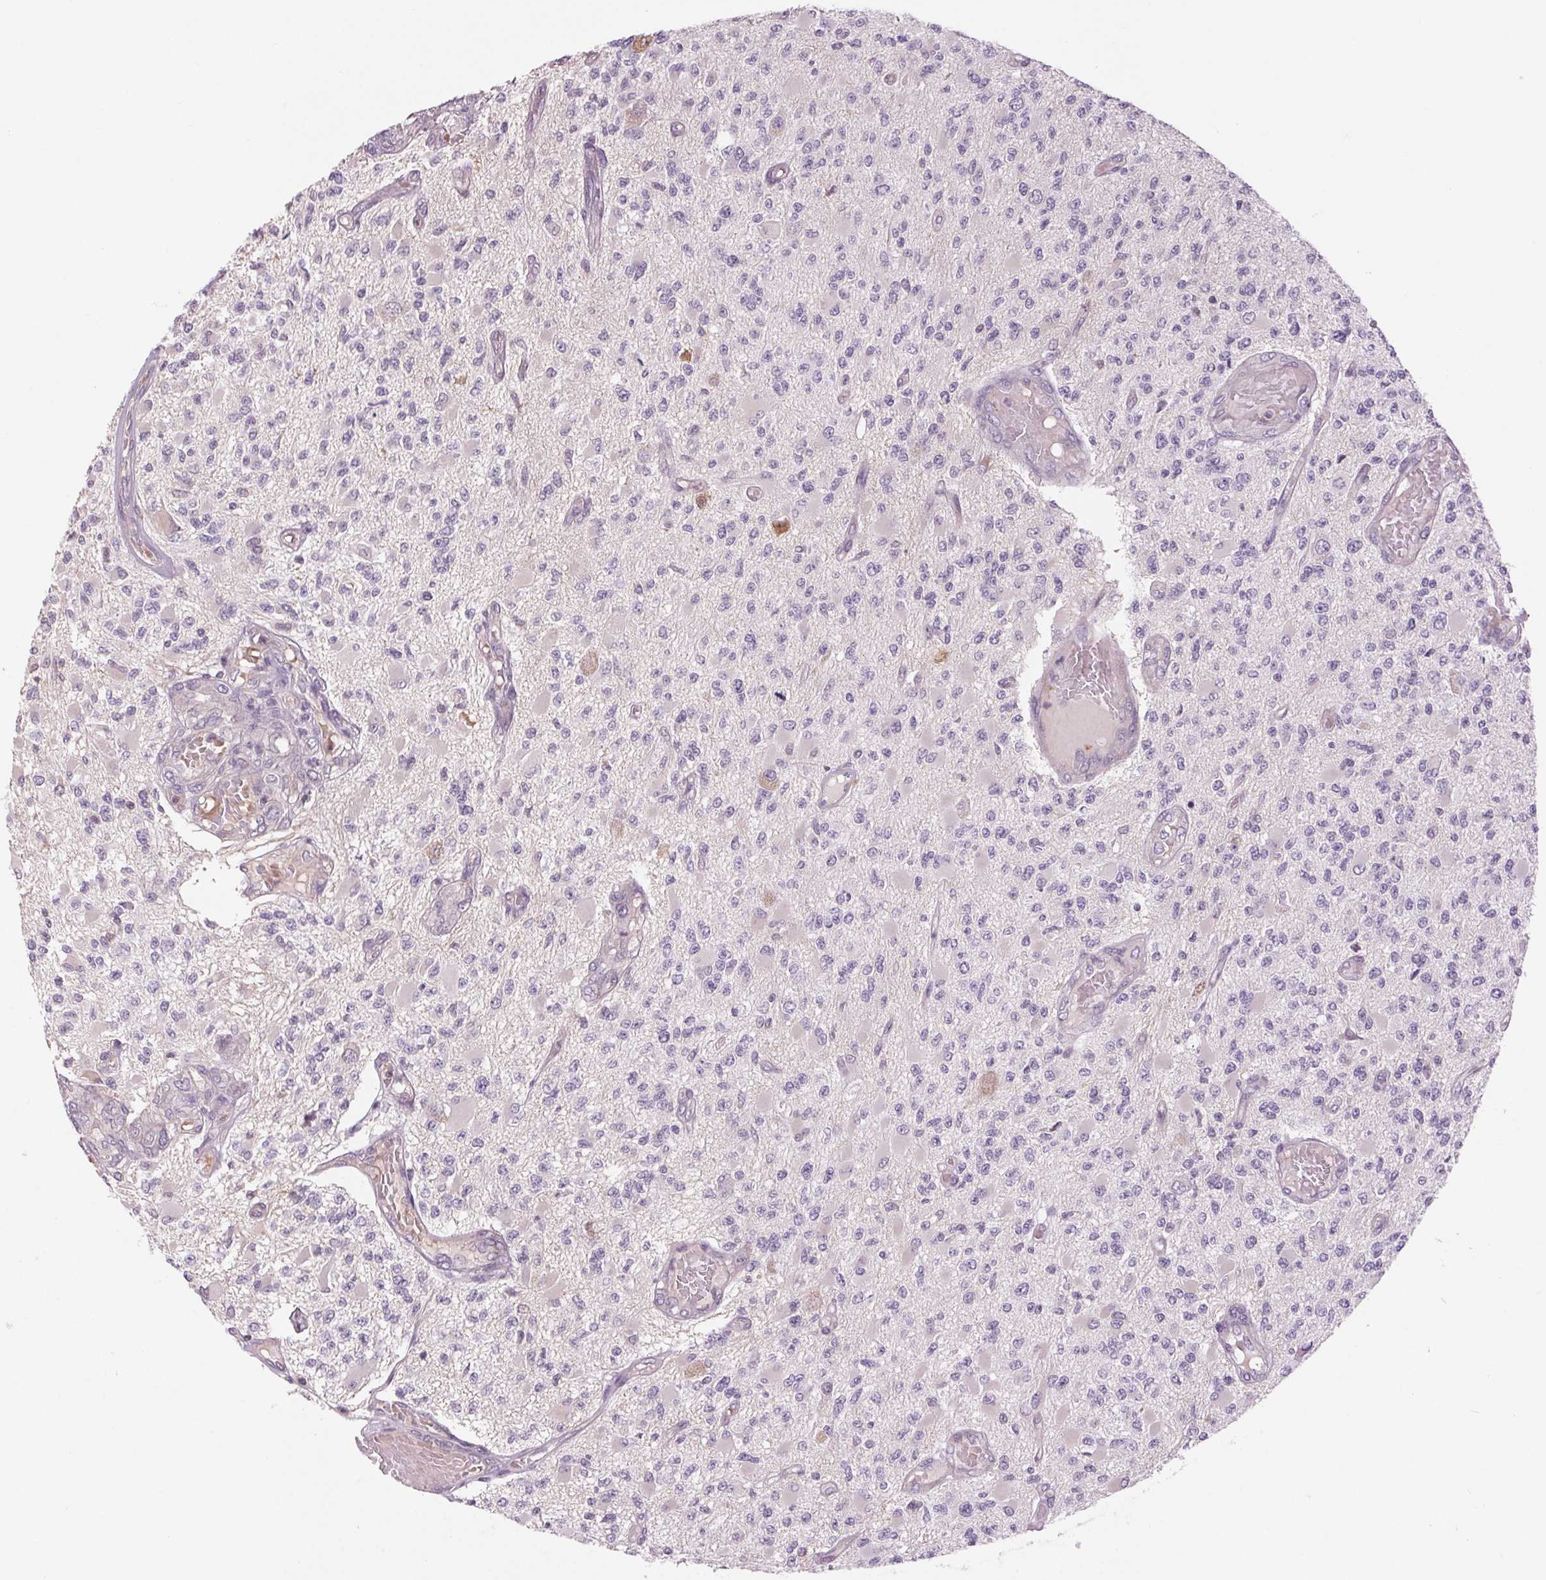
{"staining": {"intensity": "negative", "quantity": "none", "location": "none"}, "tissue": "glioma", "cell_type": "Tumor cells", "image_type": "cancer", "snomed": [{"axis": "morphology", "description": "Glioma, malignant, High grade"}, {"axis": "topography", "description": "Brain"}], "caption": "This is a photomicrograph of immunohistochemistry staining of glioma, which shows no staining in tumor cells. (DAB (3,3'-diaminobenzidine) IHC with hematoxylin counter stain).", "gene": "HHLA2", "patient": {"sex": "female", "age": 63}}